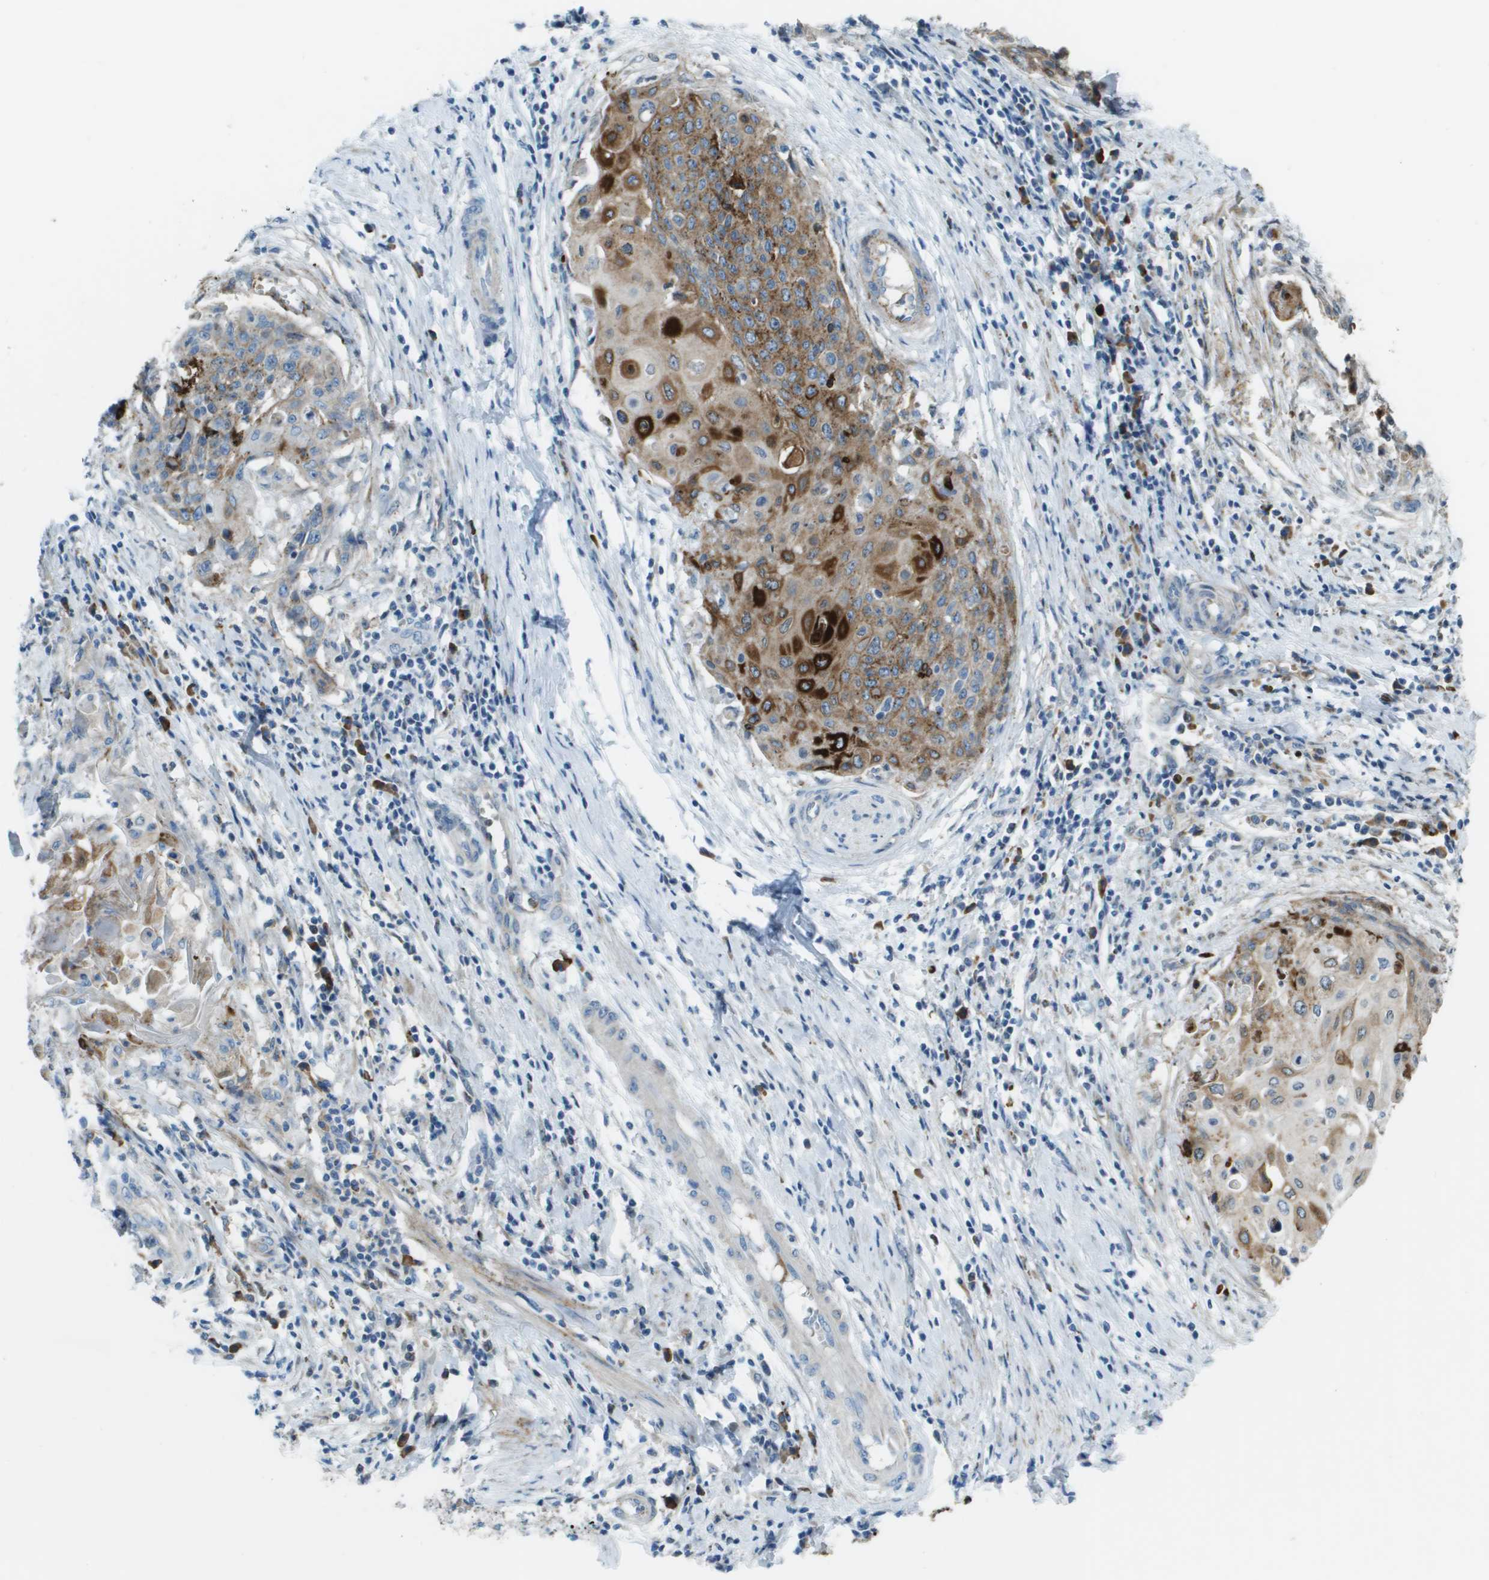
{"staining": {"intensity": "moderate", "quantity": ">75%", "location": "cytoplasmic/membranous"}, "tissue": "cervical cancer", "cell_type": "Tumor cells", "image_type": "cancer", "snomed": [{"axis": "morphology", "description": "Squamous cell carcinoma, NOS"}, {"axis": "topography", "description": "Cervix"}], "caption": "Immunohistochemistry staining of cervical squamous cell carcinoma, which shows medium levels of moderate cytoplasmic/membranous positivity in approximately >75% of tumor cells indicating moderate cytoplasmic/membranous protein positivity. The staining was performed using DAB (3,3'-diaminobenzidine) (brown) for protein detection and nuclei were counterstained in hematoxylin (blue).", "gene": "SDC1", "patient": {"sex": "female", "age": 39}}